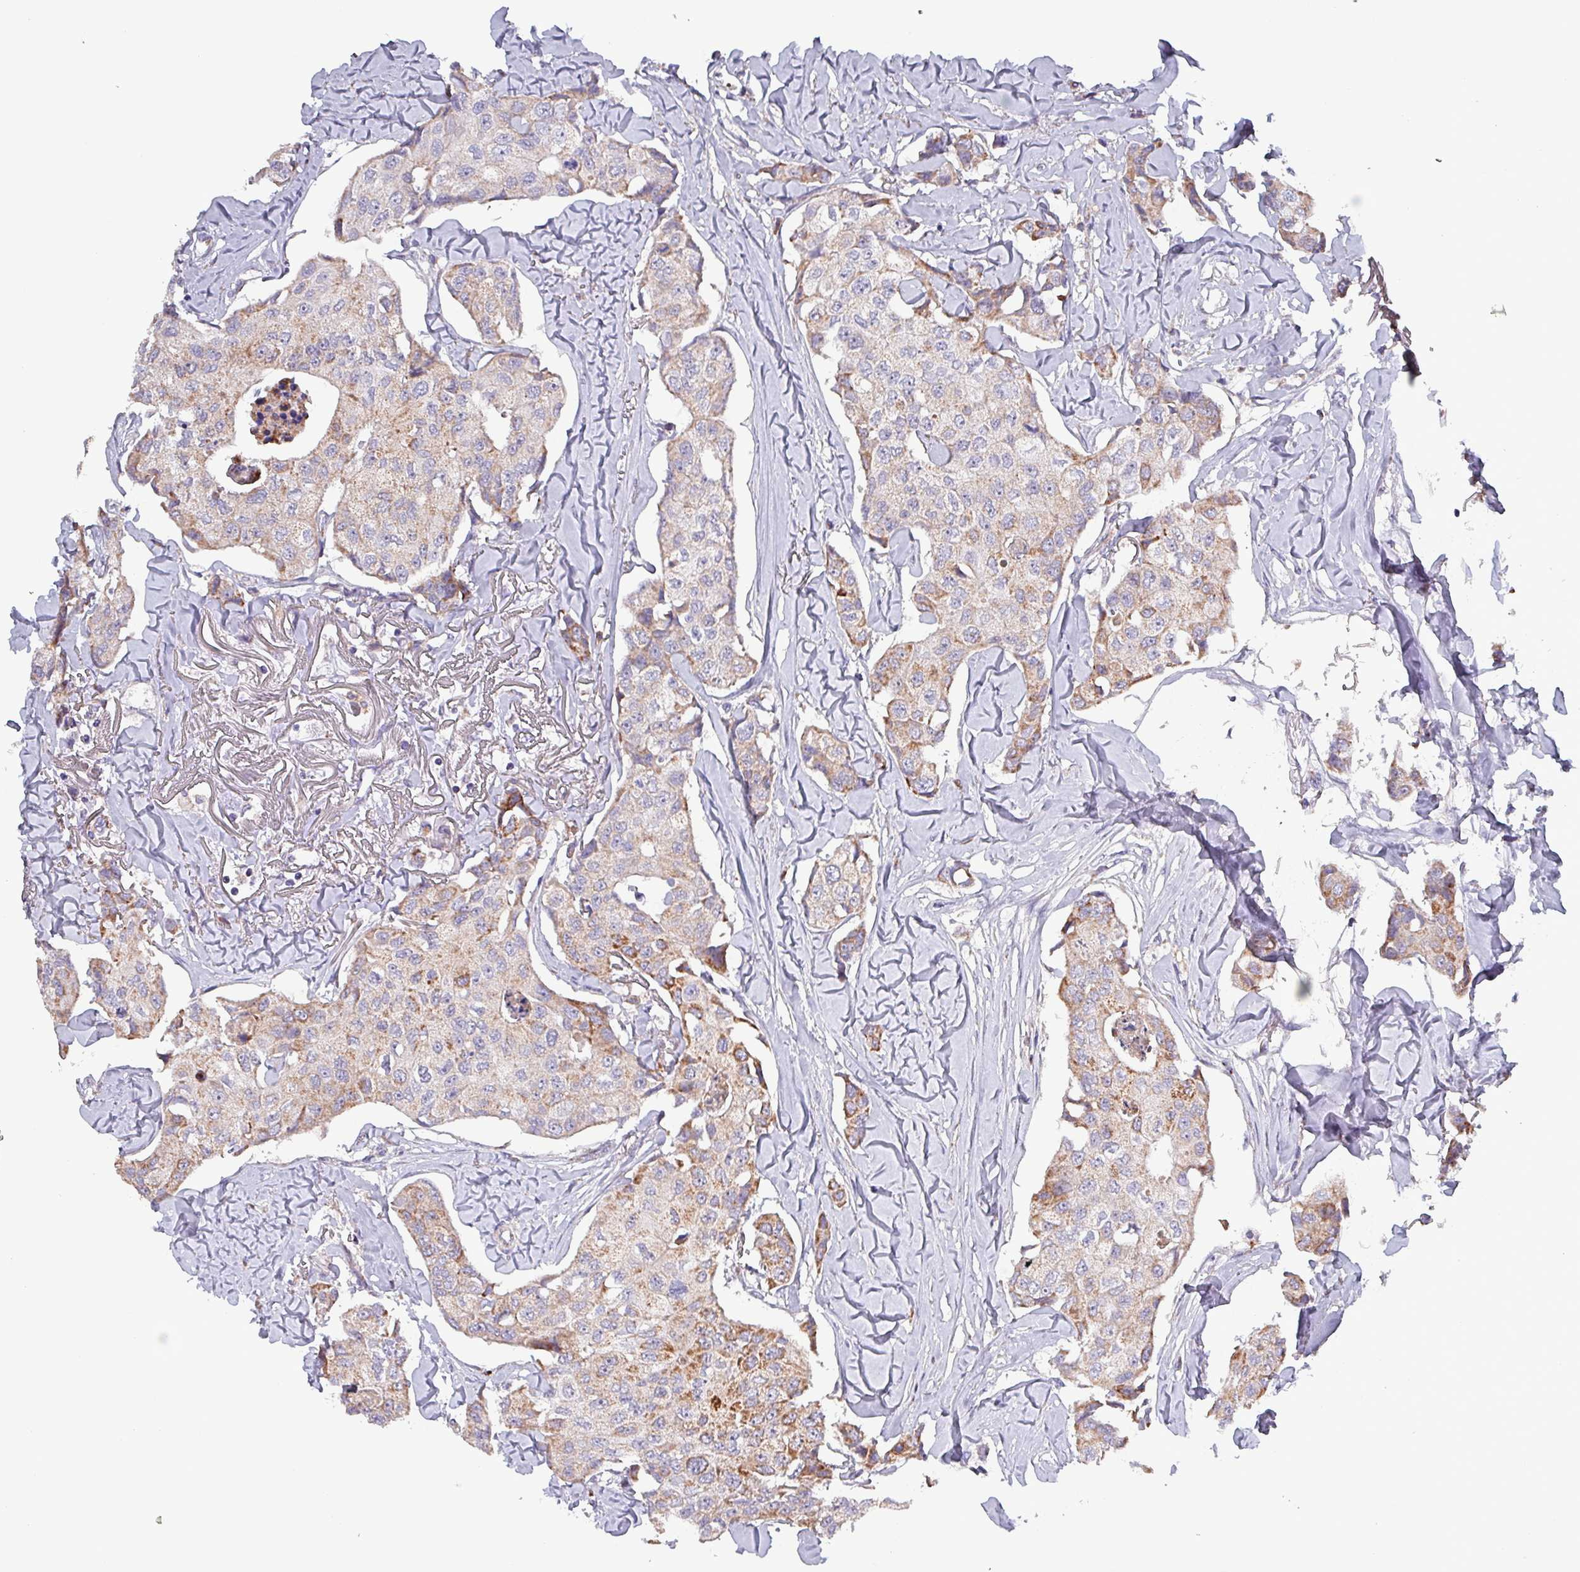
{"staining": {"intensity": "moderate", "quantity": "25%-75%", "location": "cytoplasmic/membranous"}, "tissue": "breast cancer", "cell_type": "Tumor cells", "image_type": "cancer", "snomed": [{"axis": "morphology", "description": "Duct carcinoma"}, {"axis": "topography", "description": "Breast"}], "caption": "The photomicrograph shows staining of breast infiltrating ductal carcinoma, revealing moderate cytoplasmic/membranous protein staining (brown color) within tumor cells.", "gene": "ZNF322", "patient": {"sex": "female", "age": 80}}